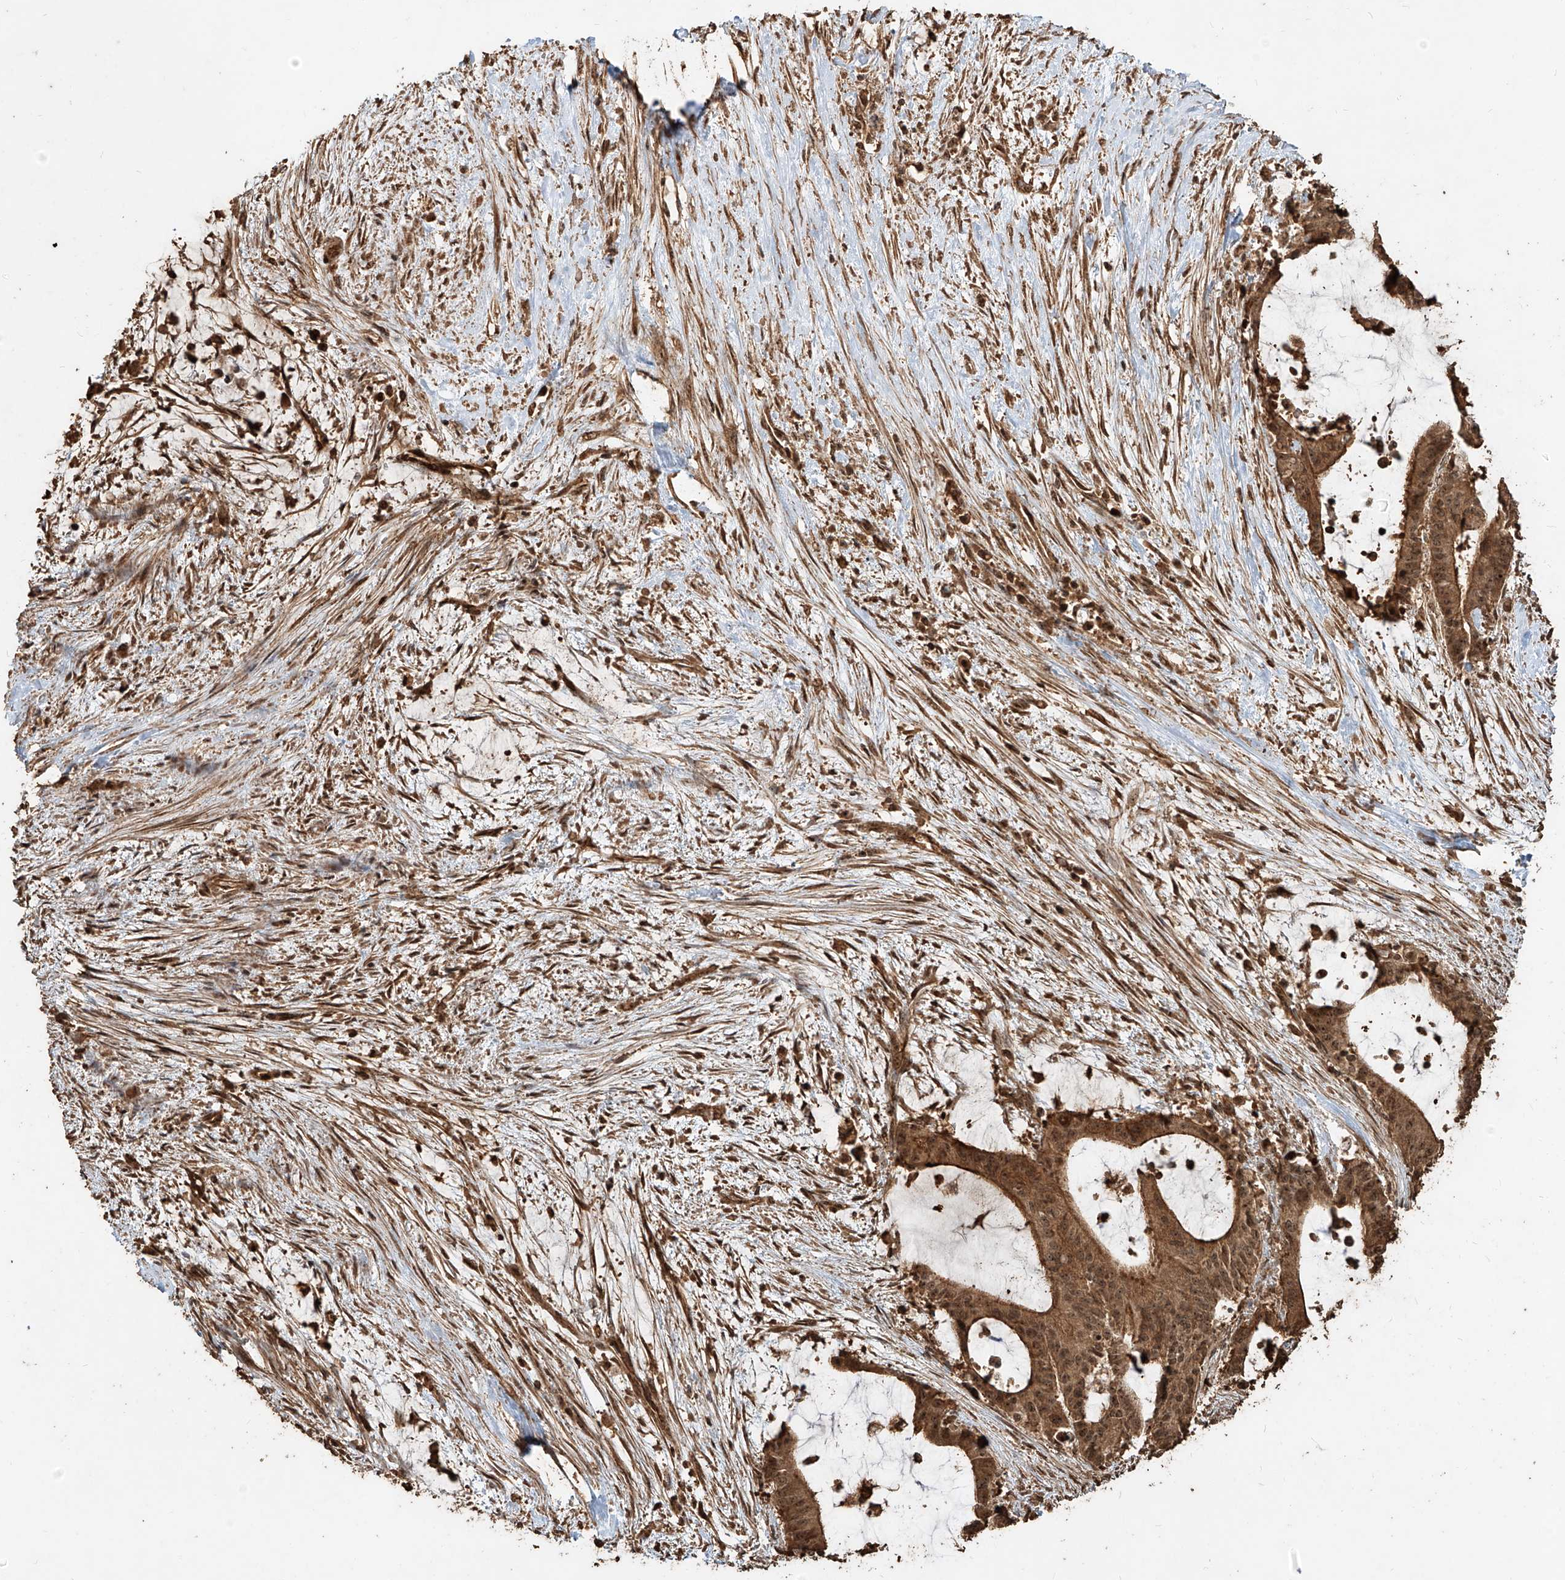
{"staining": {"intensity": "moderate", "quantity": ">75%", "location": "cytoplasmic/membranous,nuclear"}, "tissue": "liver cancer", "cell_type": "Tumor cells", "image_type": "cancer", "snomed": [{"axis": "morphology", "description": "Normal tissue, NOS"}, {"axis": "morphology", "description": "Cholangiocarcinoma"}, {"axis": "topography", "description": "Liver"}, {"axis": "topography", "description": "Peripheral nerve tissue"}], "caption": "A high-resolution photomicrograph shows immunohistochemistry (IHC) staining of cholangiocarcinoma (liver), which shows moderate cytoplasmic/membranous and nuclear staining in approximately >75% of tumor cells.", "gene": "ZNF660", "patient": {"sex": "female", "age": 73}}